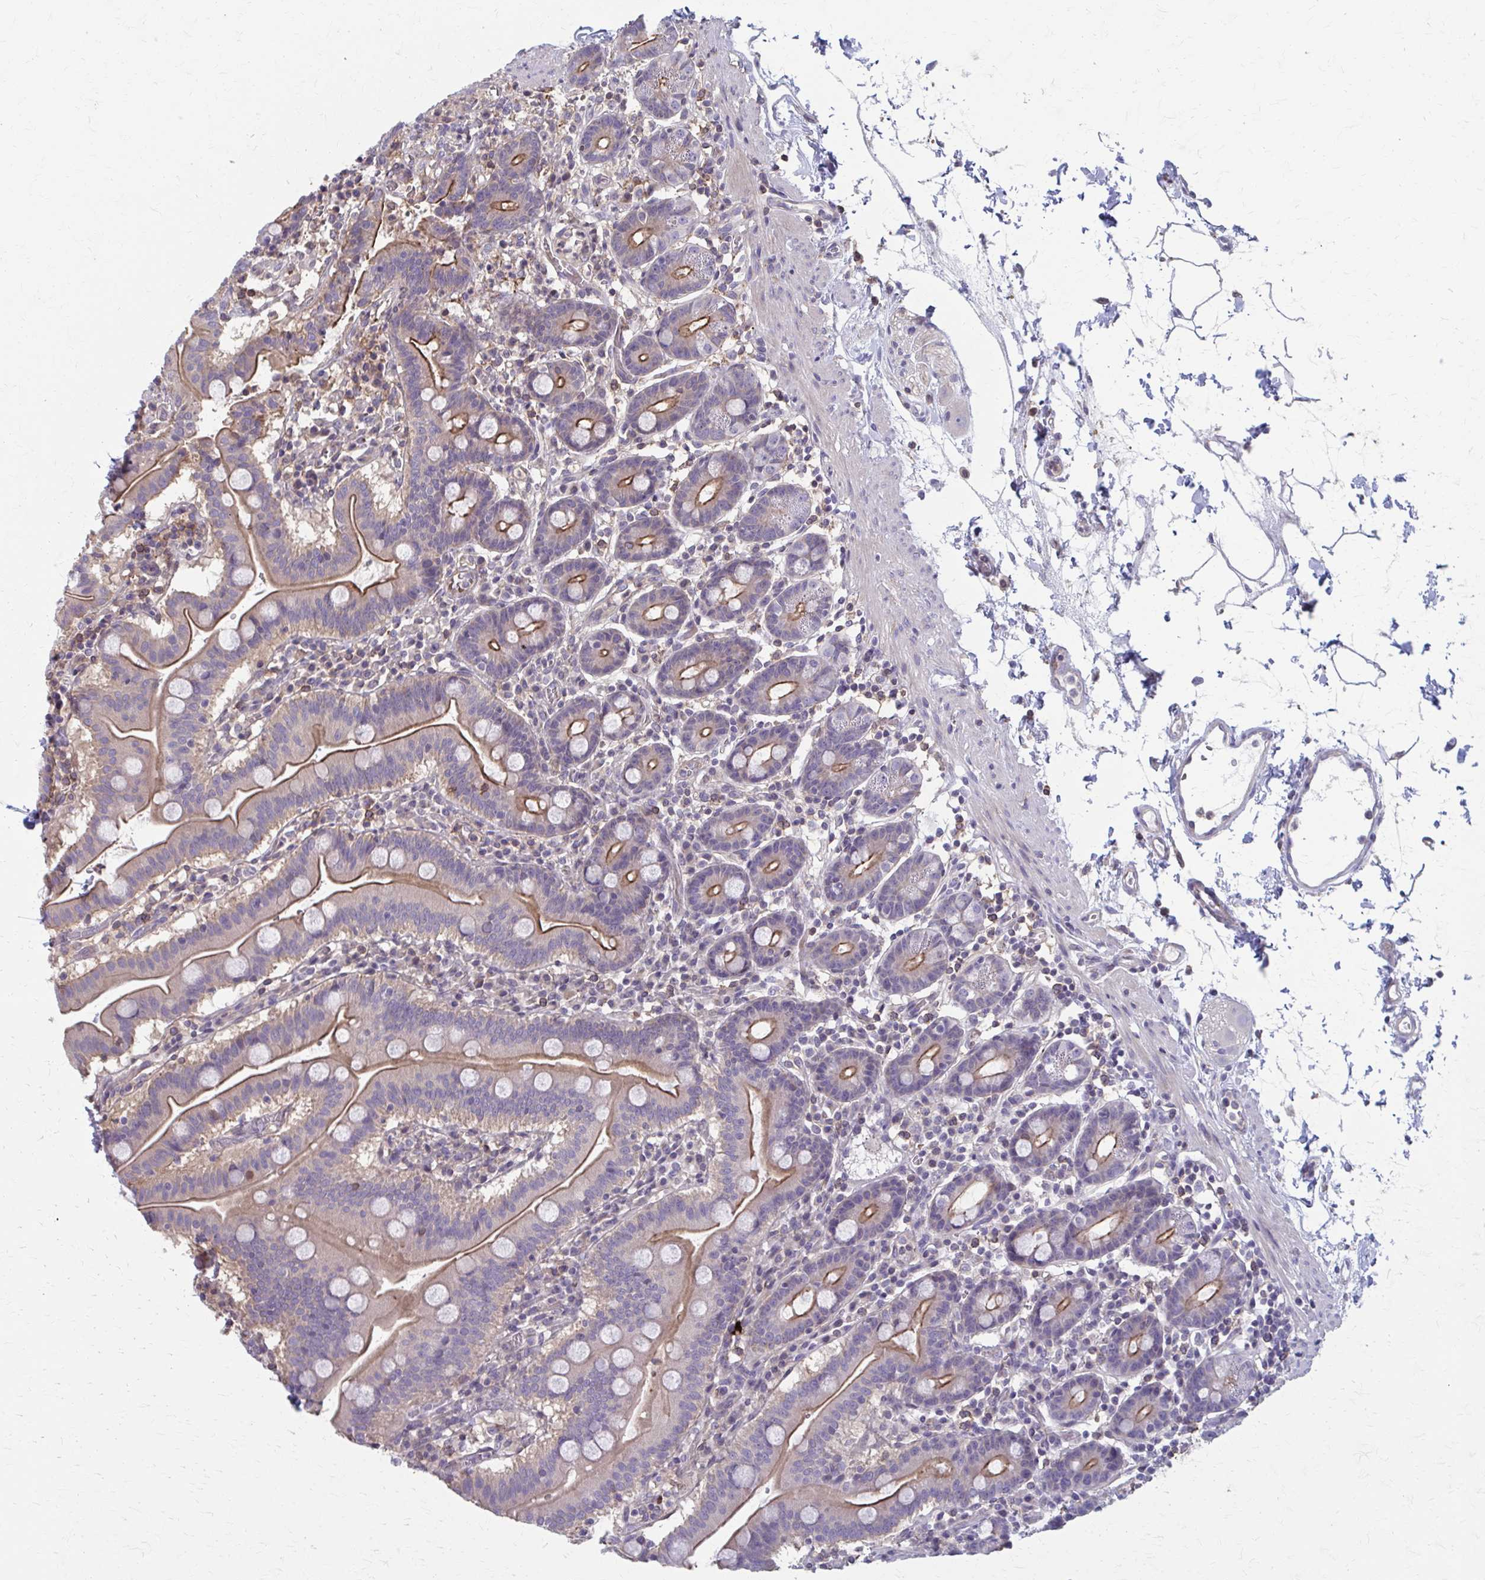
{"staining": {"intensity": "moderate", "quantity": "25%-75%", "location": "cytoplasmic/membranous"}, "tissue": "duodenum", "cell_type": "Glandular cells", "image_type": "normal", "snomed": [{"axis": "morphology", "description": "Normal tissue, NOS"}, {"axis": "topography", "description": "Pancreas"}, {"axis": "topography", "description": "Duodenum"}], "caption": "Approximately 25%-75% of glandular cells in unremarkable duodenum exhibit moderate cytoplasmic/membranous protein expression as visualized by brown immunohistochemical staining.", "gene": "MMP14", "patient": {"sex": "male", "age": 59}}